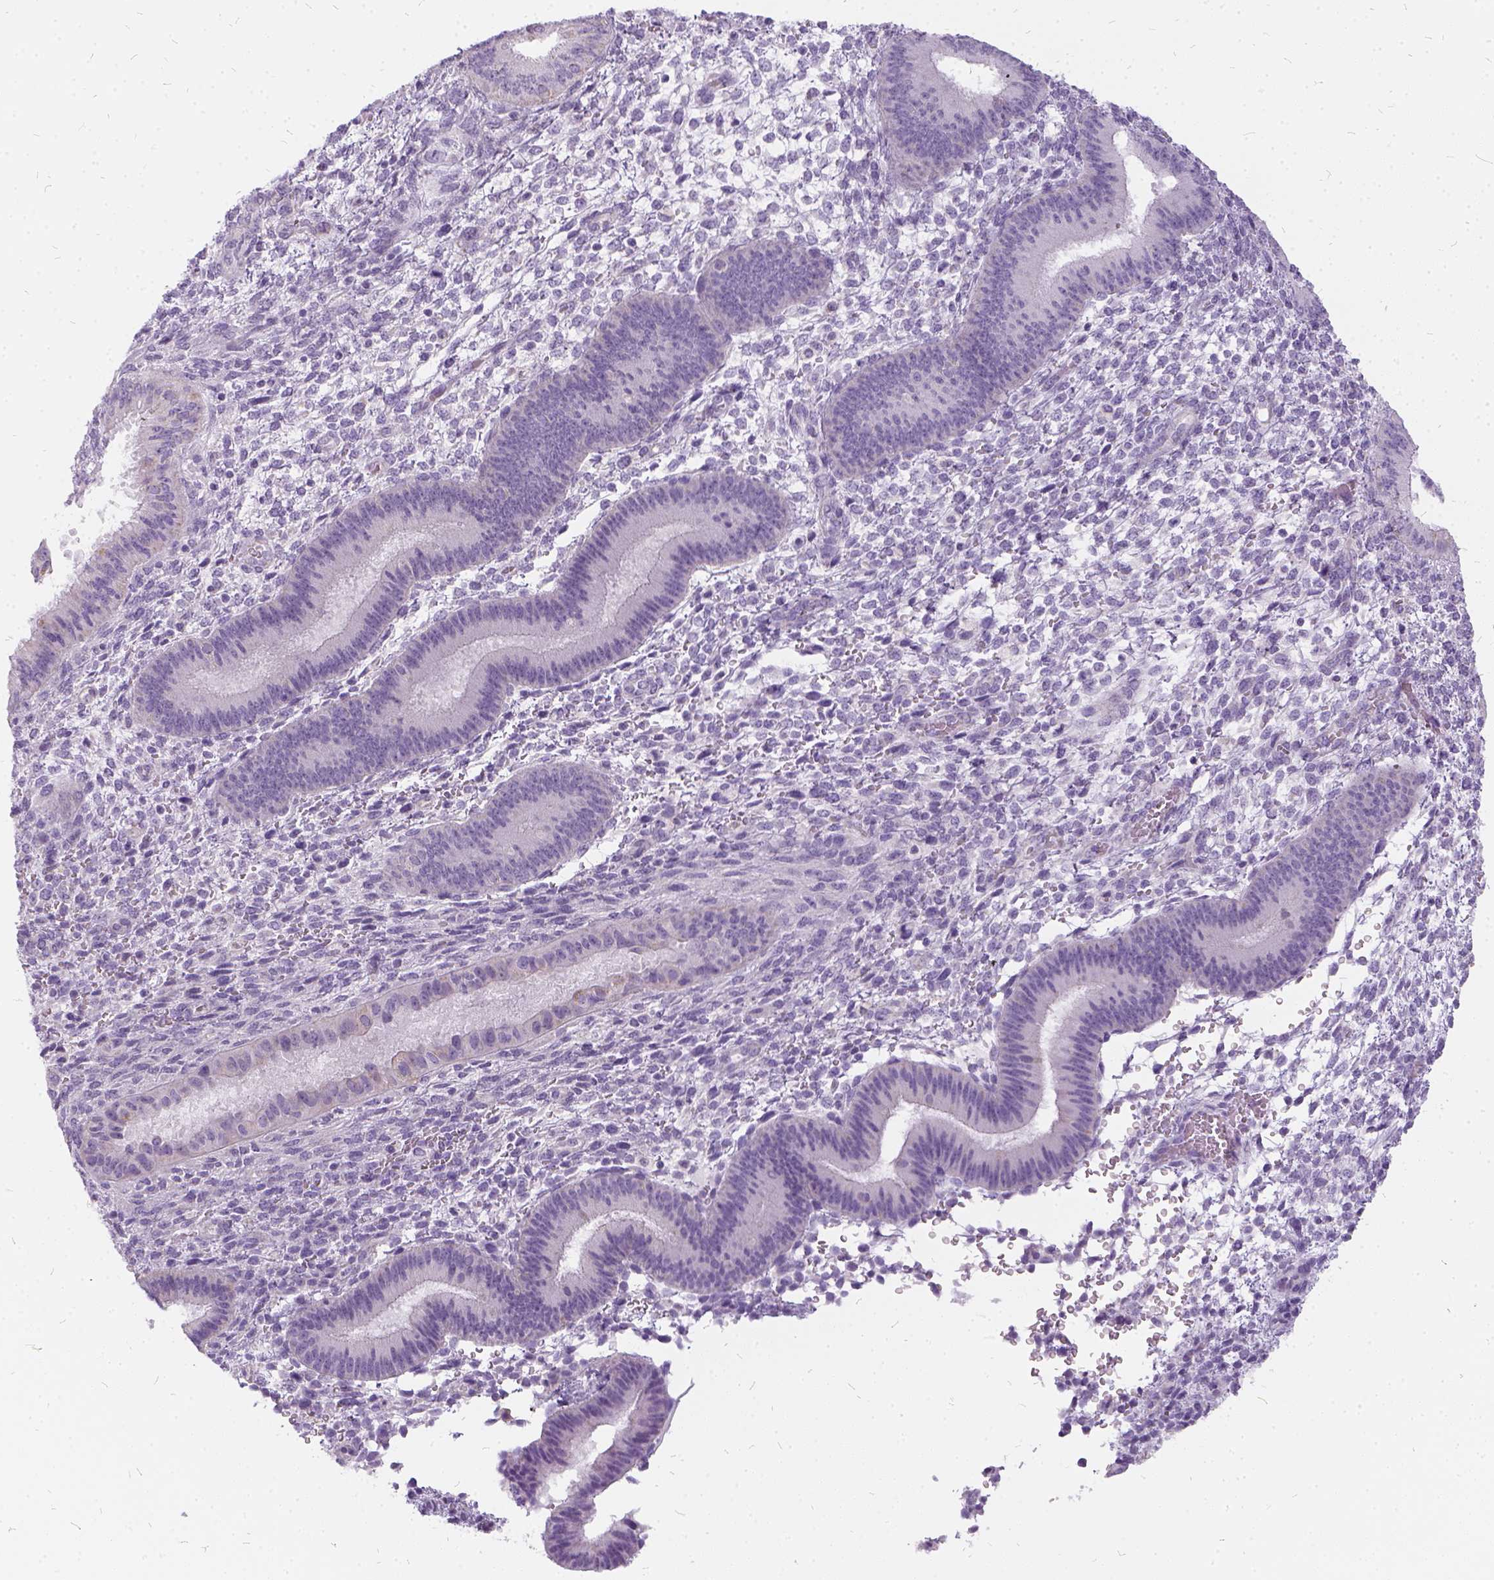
{"staining": {"intensity": "negative", "quantity": "none", "location": "none"}, "tissue": "endometrium", "cell_type": "Cells in endometrial stroma", "image_type": "normal", "snomed": [{"axis": "morphology", "description": "Normal tissue, NOS"}, {"axis": "topography", "description": "Endometrium"}], "caption": "The IHC histopathology image has no significant expression in cells in endometrial stroma of endometrium.", "gene": "FDX1", "patient": {"sex": "female", "age": 39}}